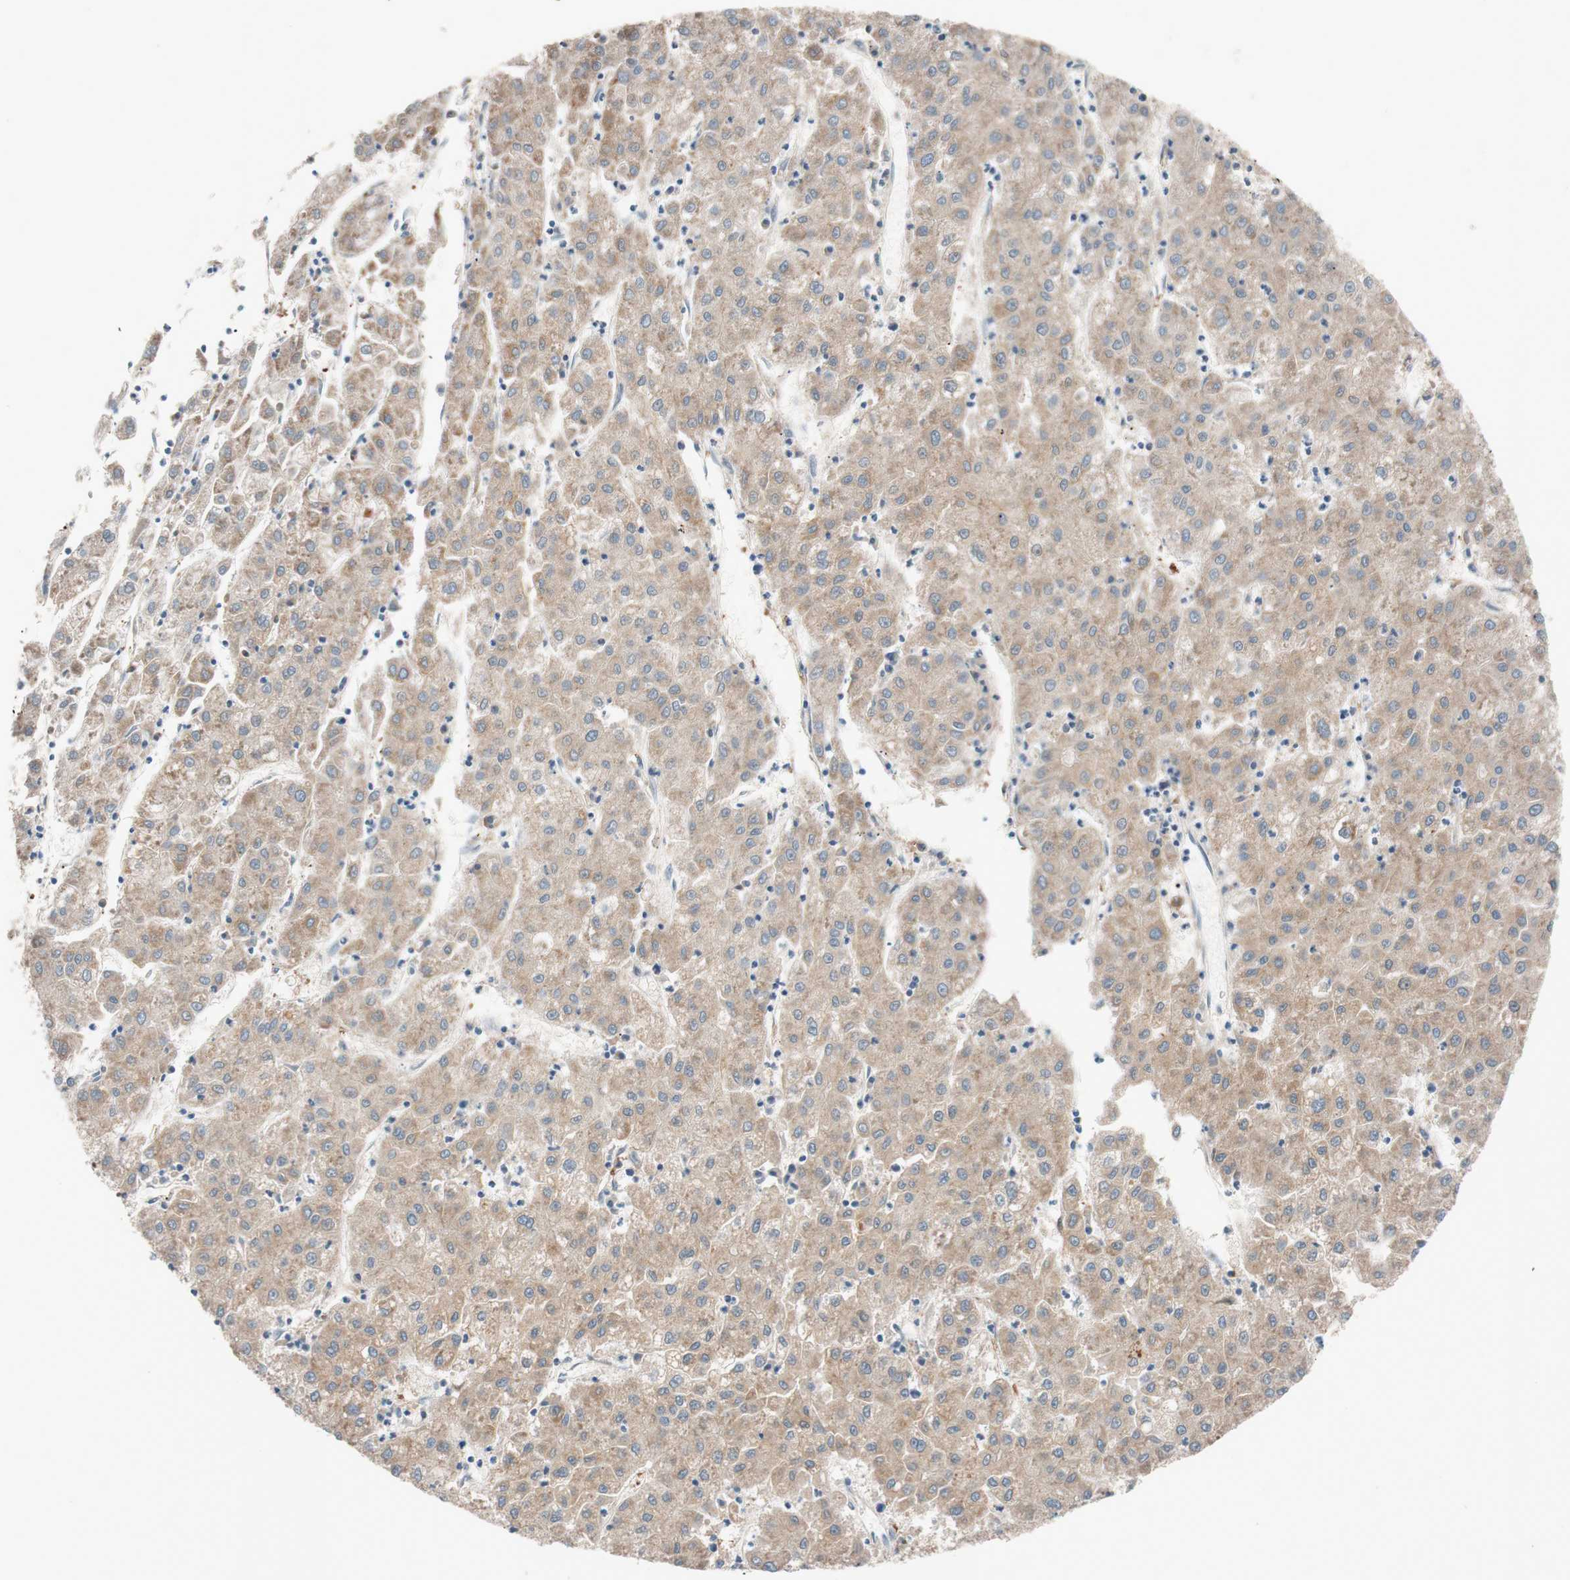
{"staining": {"intensity": "moderate", "quantity": ">75%", "location": "cytoplasmic/membranous"}, "tissue": "liver cancer", "cell_type": "Tumor cells", "image_type": "cancer", "snomed": [{"axis": "morphology", "description": "Carcinoma, Hepatocellular, NOS"}, {"axis": "topography", "description": "Liver"}], "caption": "Liver cancer stained for a protein displays moderate cytoplasmic/membranous positivity in tumor cells. (DAB (3,3'-diaminobenzidine) = brown stain, brightfield microscopy at high magnification).", "gene": "FAAH", "patient": {"sex": "male", "age": 72}}